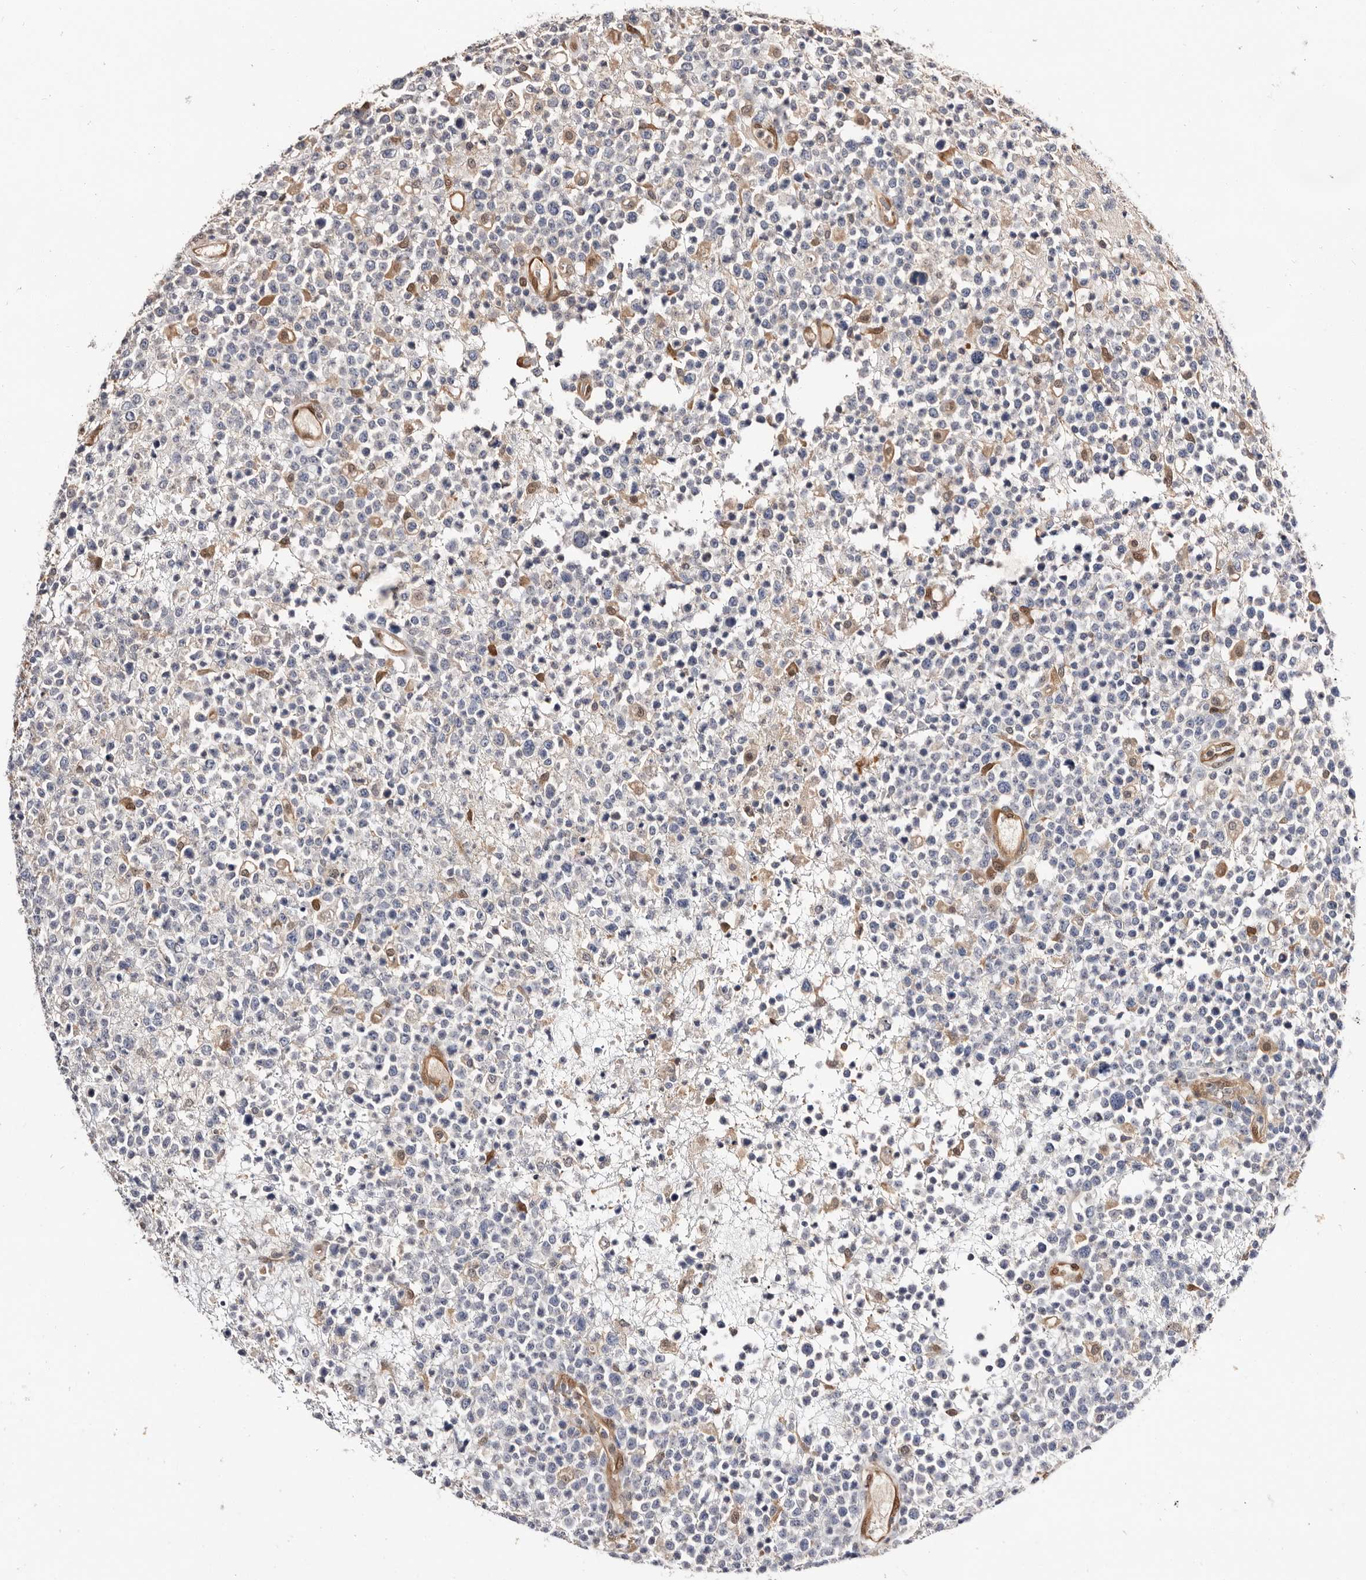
{"staining": {"intensity": "negative", "quantity": "none", "location": "none"}, "tissue": "lymphoma", "cell_type": "Tumor cells", "image_type": "cancer", "snomed": [{"axis": "morphology", "description": "Malignant lymphoma, non-Hodgkin's type, High grade"}, {"axis": "topography", "description": "Colon"}], "caption": "A high-resolution histopathology image shows immunohistochemistry (IHC) staining of lymphoma, which demonstrates no significant staining in tumor cells.", "gene": "TP53I3", "patient": {"sex": "female", "age": 53}}